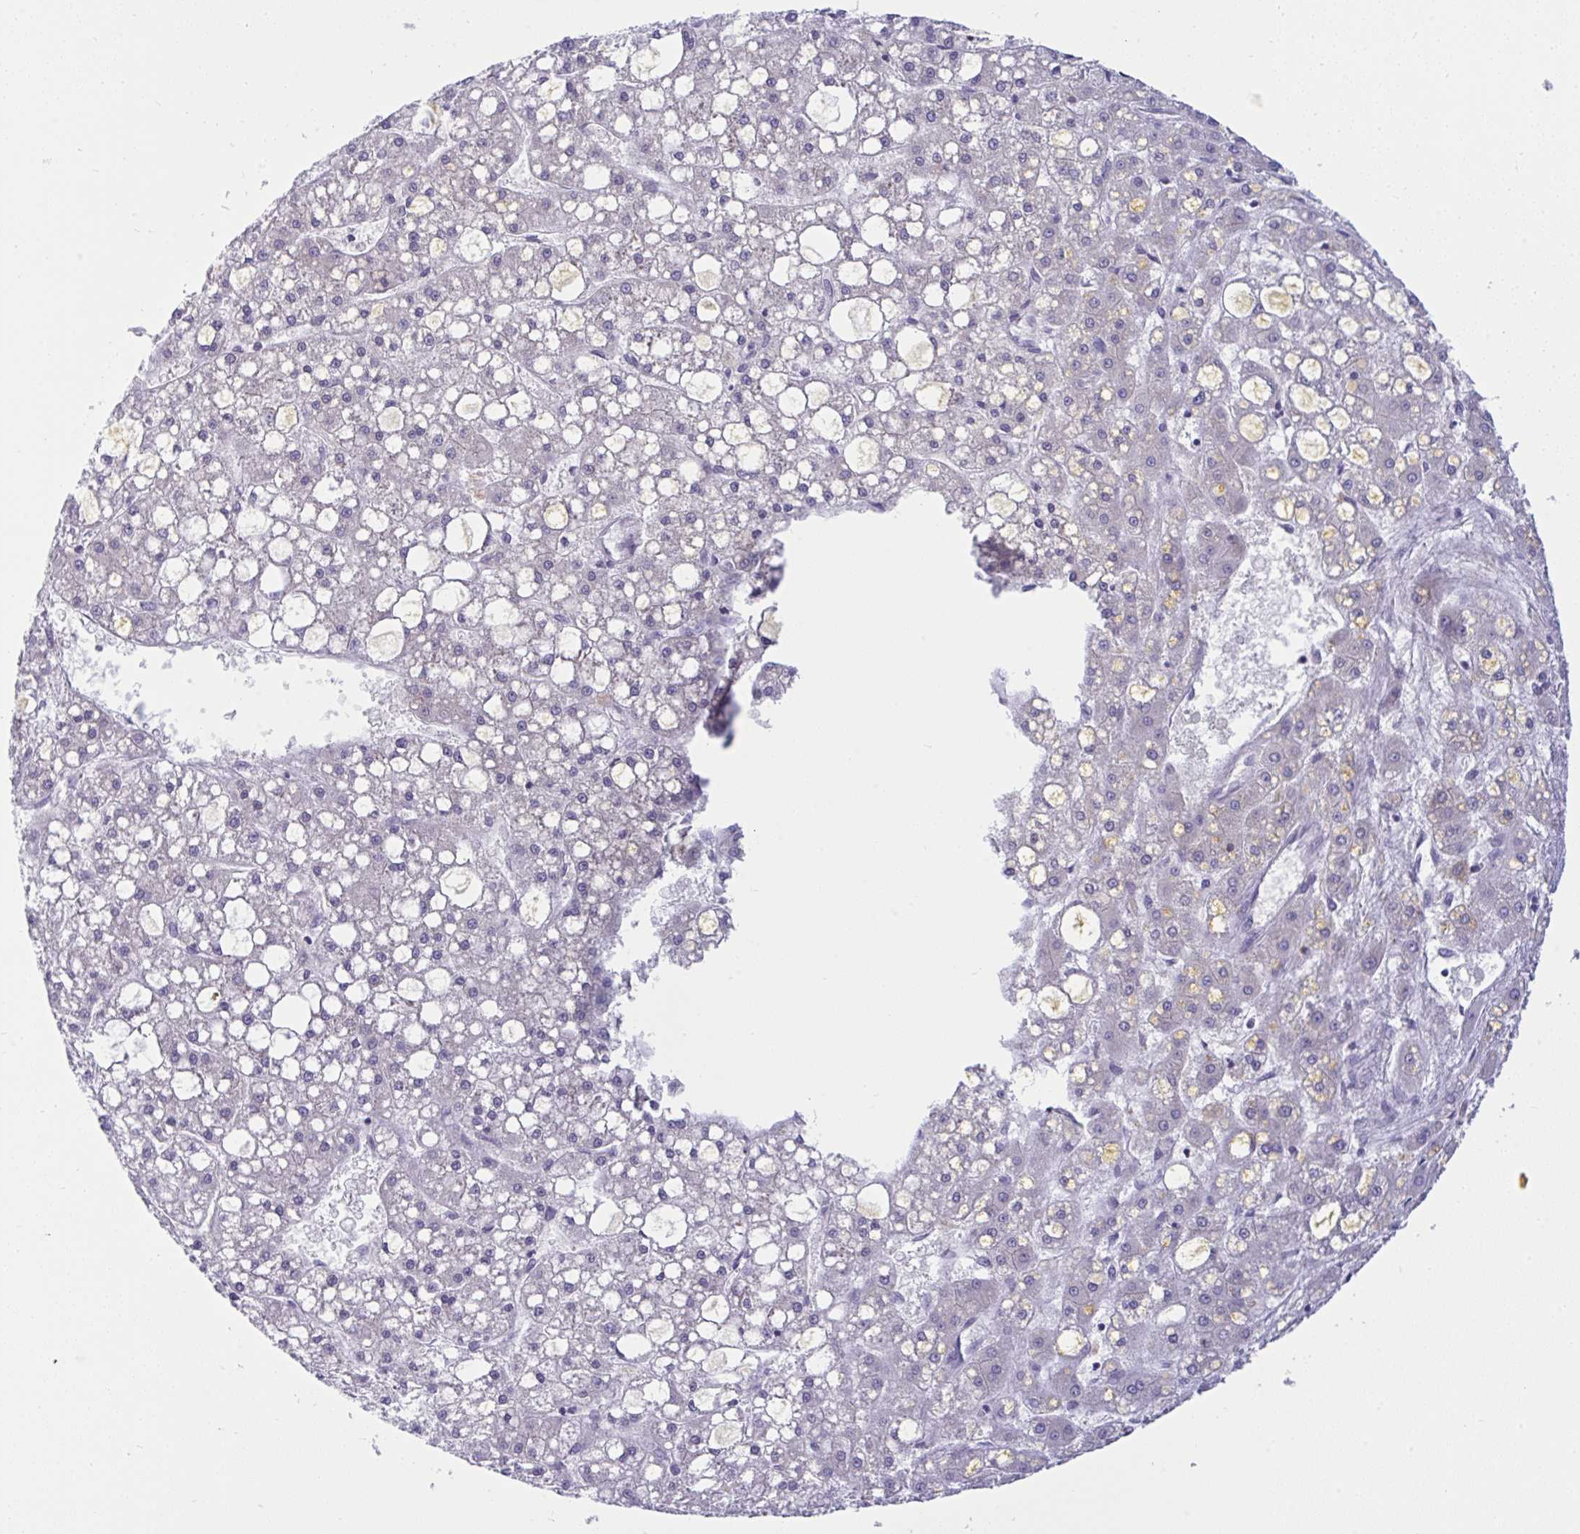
{"staining": {"intensity": "negative", "quantity": "none", "location": "none"}, "tissue": "liver cancer", "cell_type": "Tumor cells", "image_type": "cancer", "snomed": [{"axis": "morphology", "description": "Carcinoma, Hepatocellular, NOS"}, {"axis": "topography", "description": "Liver"}], "caption": "This is an immunohistochemistry (IHC) photomicrograph of liver cancer. There is no staining in tumor cells.", "gene": "TMEM41A", "patient": {"sex": "male", "age": 67}}